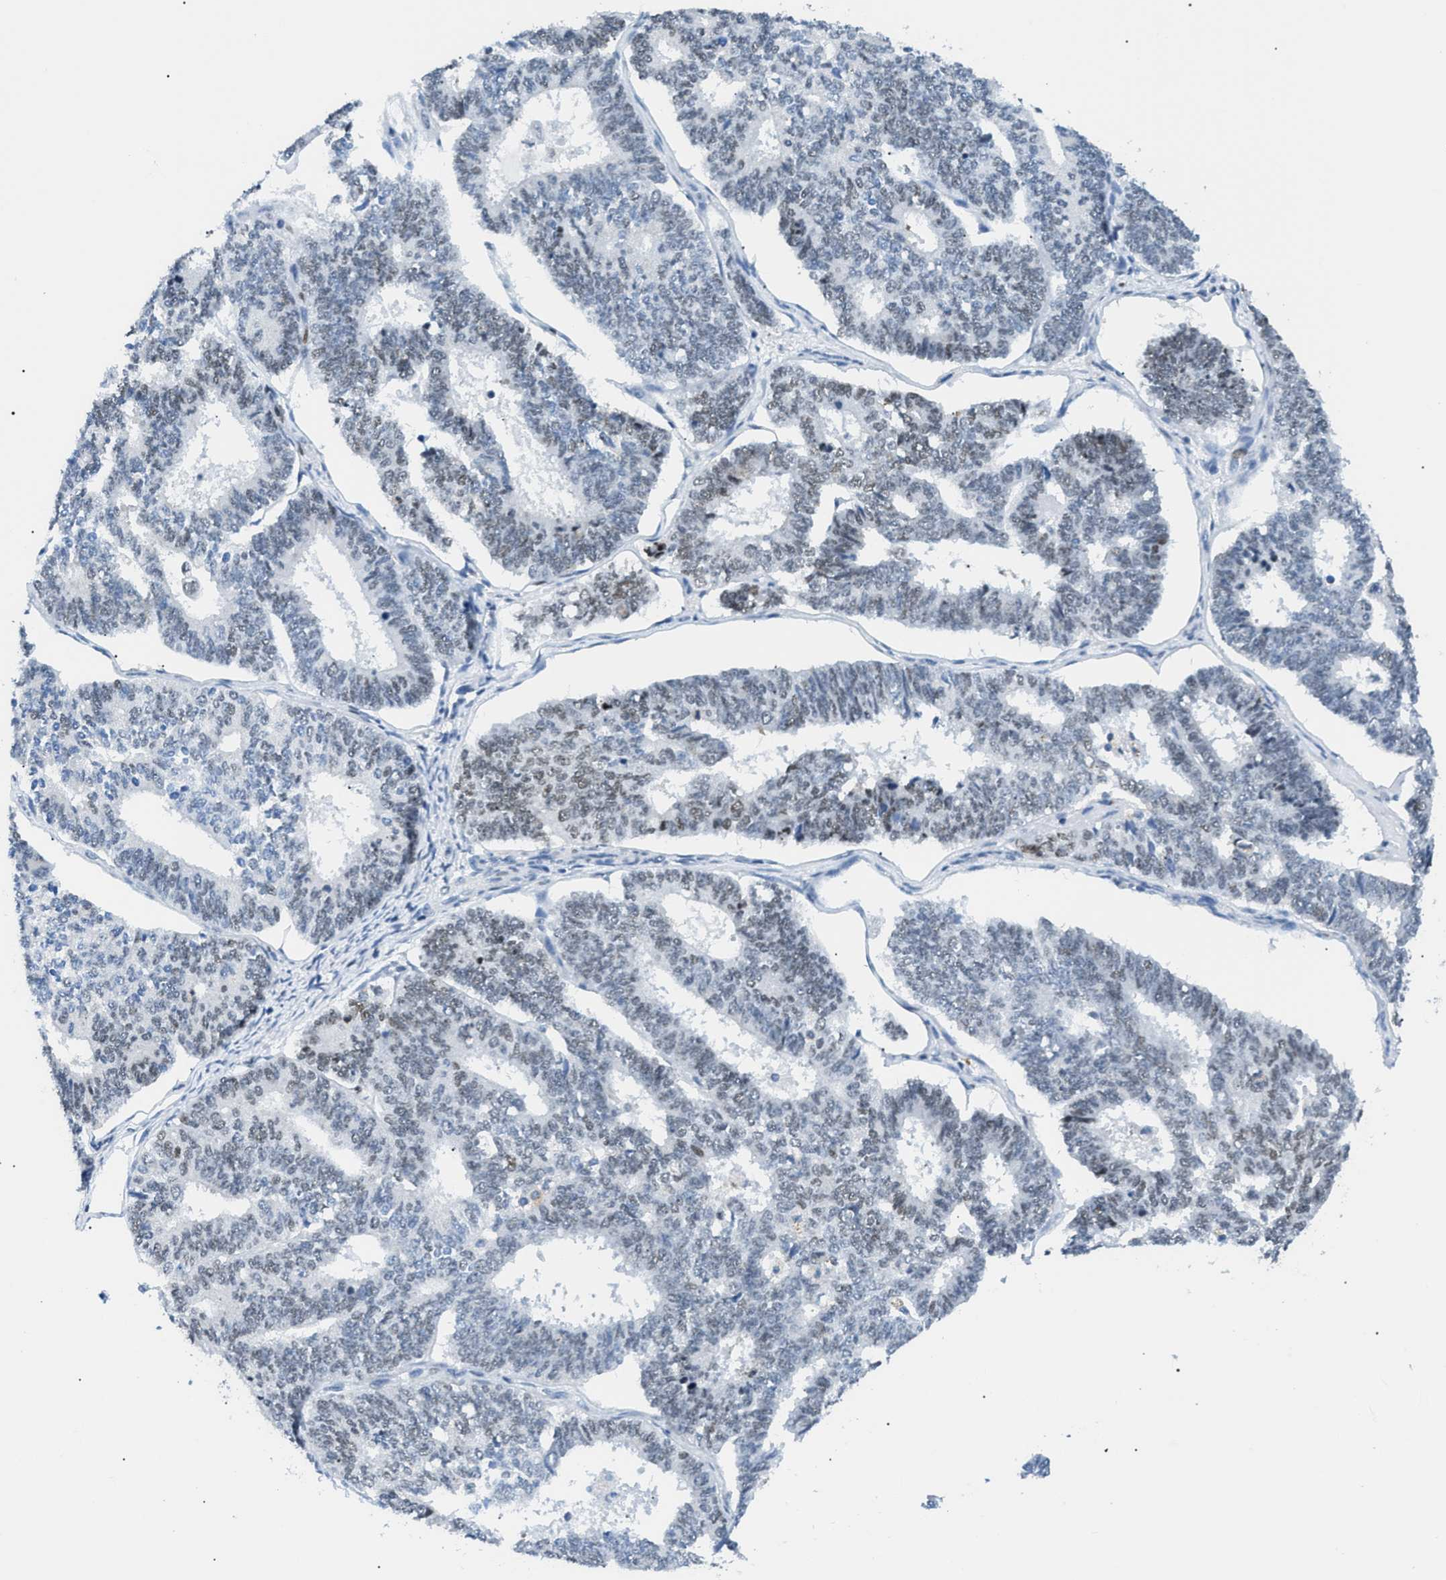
{"staining": {"intensity": "weak", "quantity": "25%-75%", "location": "nuclear"}, "tissue": "endometrial cancer", "cell_type": "Tumor cells", "image_type": "cancer", "snomed": [{"axis": "morphology", "description": "Adenocarcinoma, NOS"}, {"axis": "topography", "description": "Endometrium"}], "caption": "About 25%-75% of tumor cells in endometrial adenocarcinoma display weak nuclear protein staining as visualized by brown immunohistochemical staining.", "gene": "SMARCC1", "patient": {"sex": "female", "age": 70}}